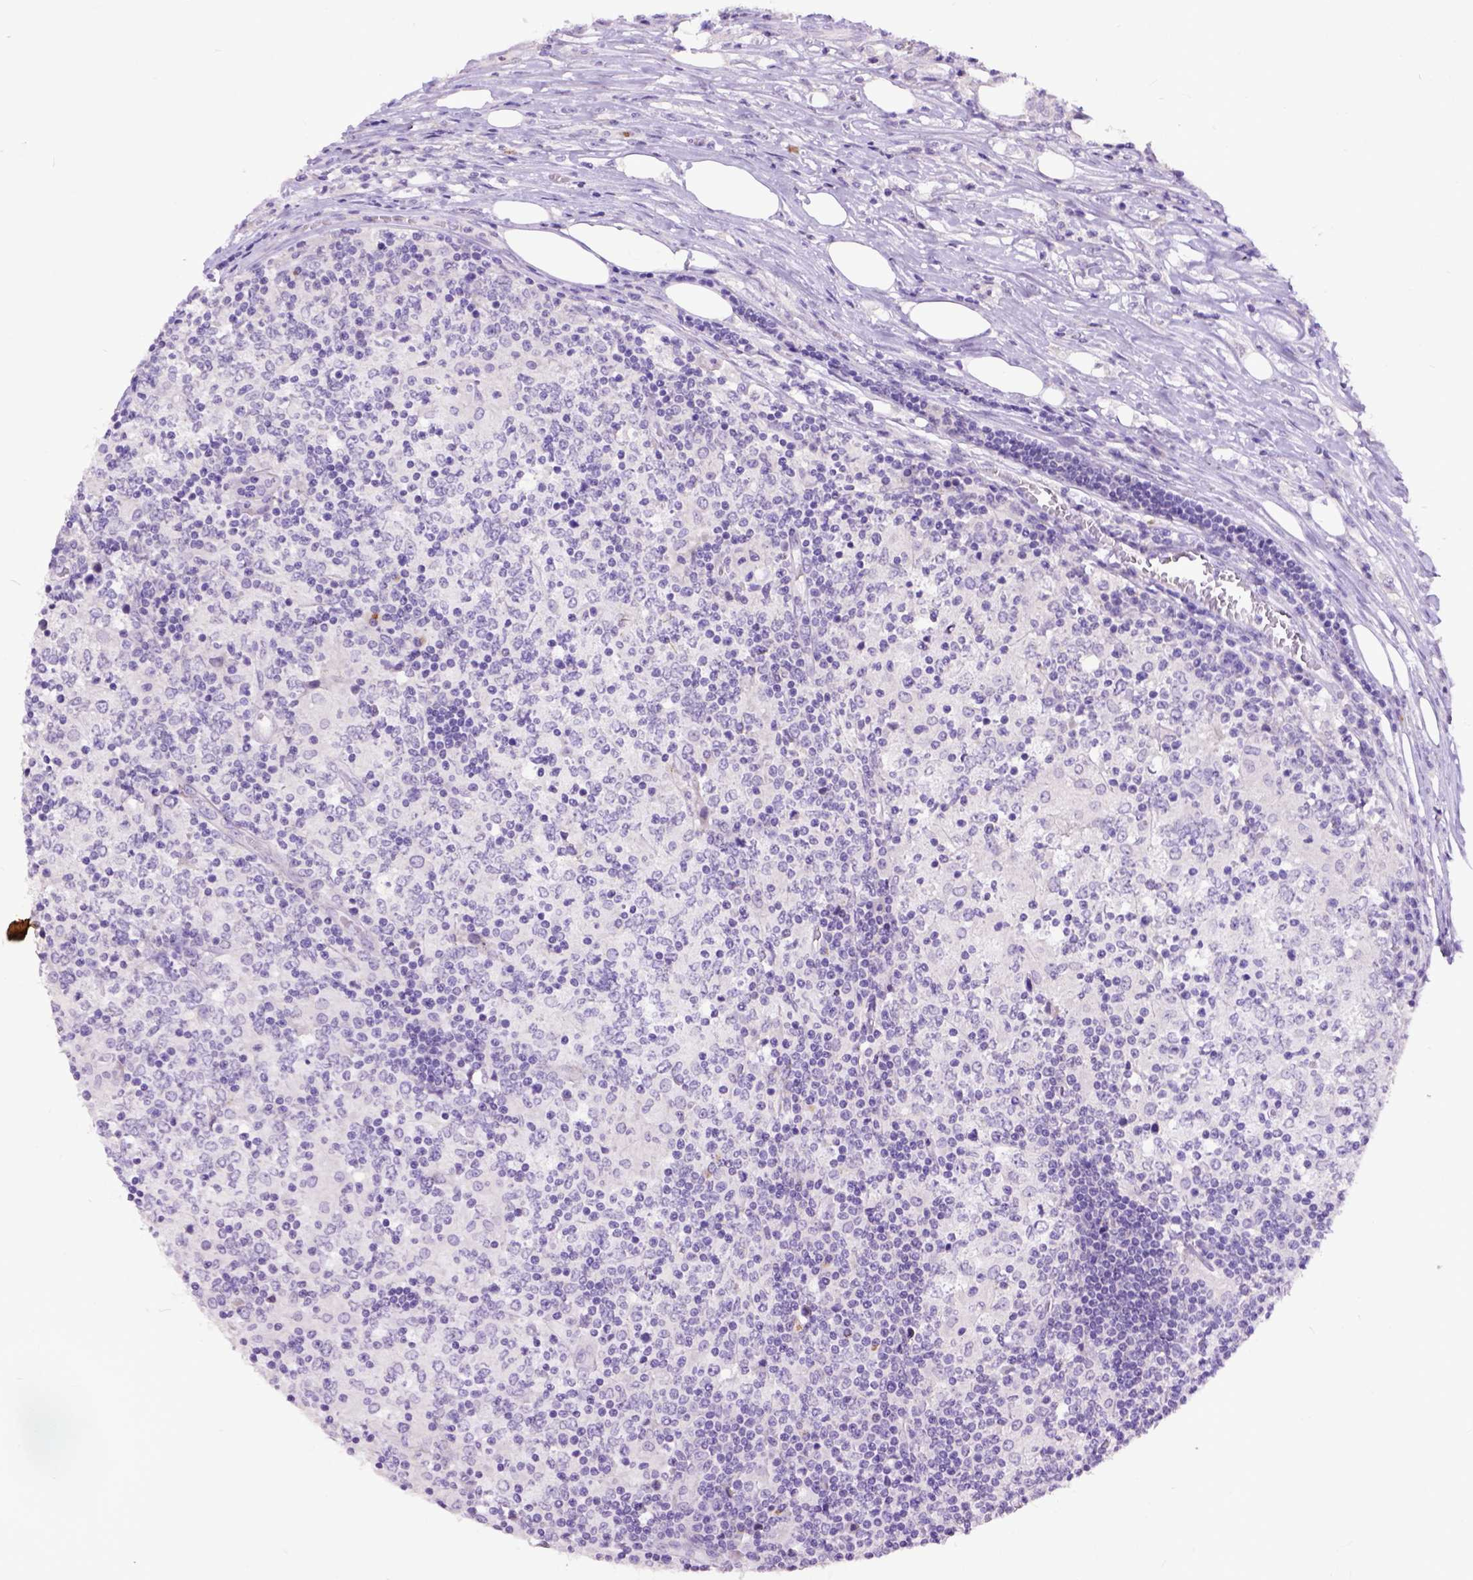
{"staining": {"intensity": "negative", "quantity": "none", "location": "none"}, "tissue": "lymphoma", "cell_type": "Tumor cells", "image_type": "cancer", "snomed": [{"axis": "morphology", "description": "Malignant lymphoma, non-Hodgkin's type, High grade"}, {"axis": "topography", "description": "Lymph node"}], "caption": "High magnification brightfield microscopy of malignant lymphoma, non-Hodgkin's type (high-grade) stained with DAB (3,3'-diaminobenzidine) (brown) and counterstained with hematoxylin (blue): tumor cells show no significant staining. The staining is performed using DAB brown chromogen with nuclei counter-stained in using hematoxylin.", "gene": "RAB25", "patient": {"sex": "female", "age": 84}}